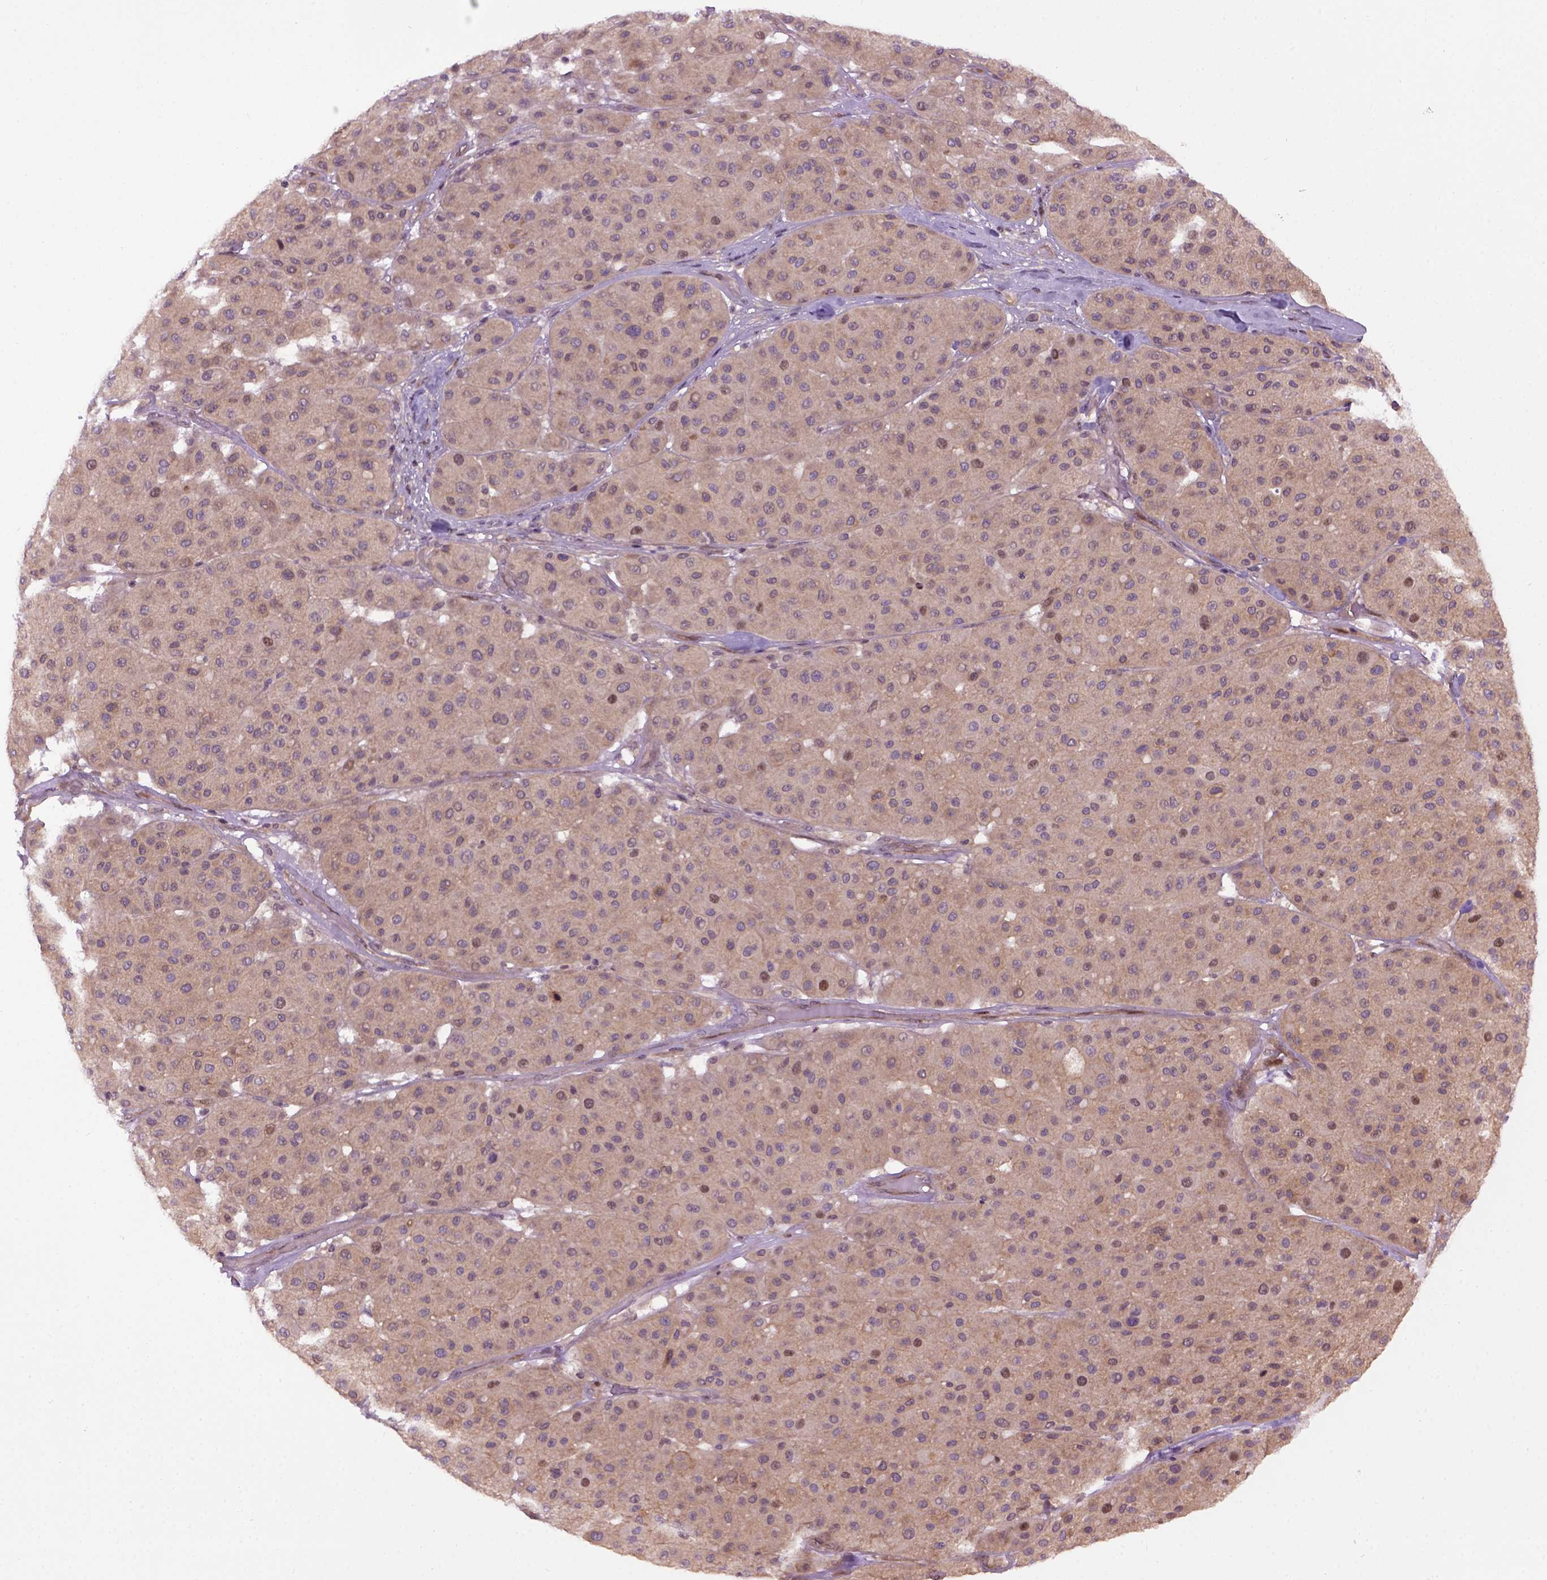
{"staining": {"intensity": "moderate", "quantity": ">75%", "location": "cytoplasmic/membranous"}, "tissue": "melanoma", "cell_type": "Tumor cells", "image_type": "cancer", "snomed": [{"axis": "morphology", "description": "Malignant melanoma, Metastatic site"}, {"axis": "topography", "description": "Smooth muscle"}], "caption": "Protein staining reveals moderate cytoplasmic/membranous expression in approximately >75% of tumor cells in malignant melanoma (metastatic site).", "gene": "WDR48", "patient": {"sex": "male", "age": 41}}